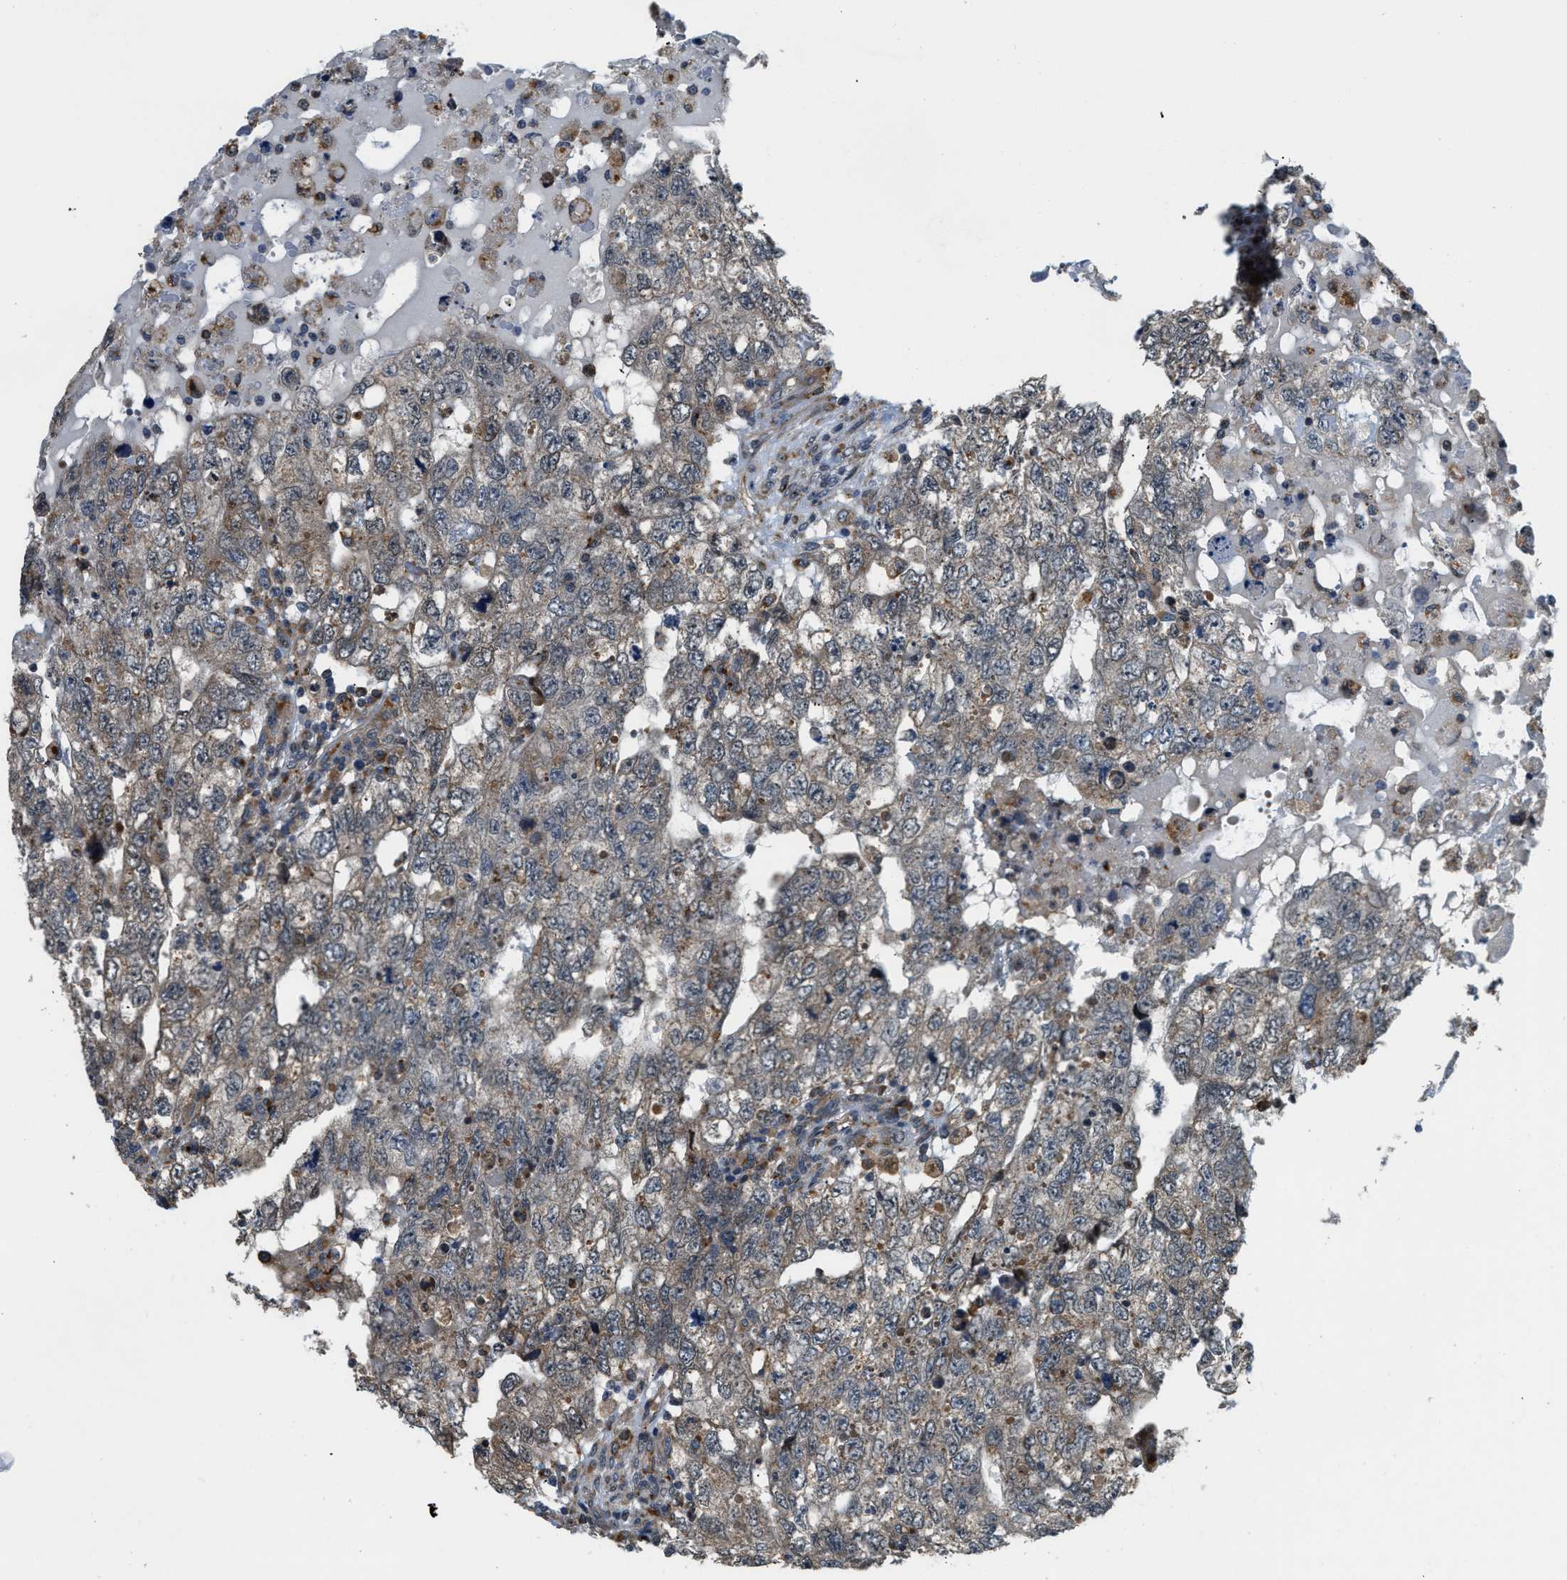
{"staining": {"intensity": "weak", "quantity": ">75%", "location": "cytoplasmic/membranous"}, "tissue": "testis cancer", "cell_type": "Tumor cells", "image_type": "cancer", "snomed": [{"axis": "morphology", "description": "Carcinoma, Embryonal, NOS"}, {"axis": "topography", "description": "Testis"}], "caption": "This histopathology image demonstrates immunohistochemistry (IHC) staining of human testis cancer (embryonal carcinoma), with low weak cytoplasmic/membranous expression in about >75% of tumor cells.", "gene": "STARD3NL", "patient": {"sex": "male", "age": 36}}